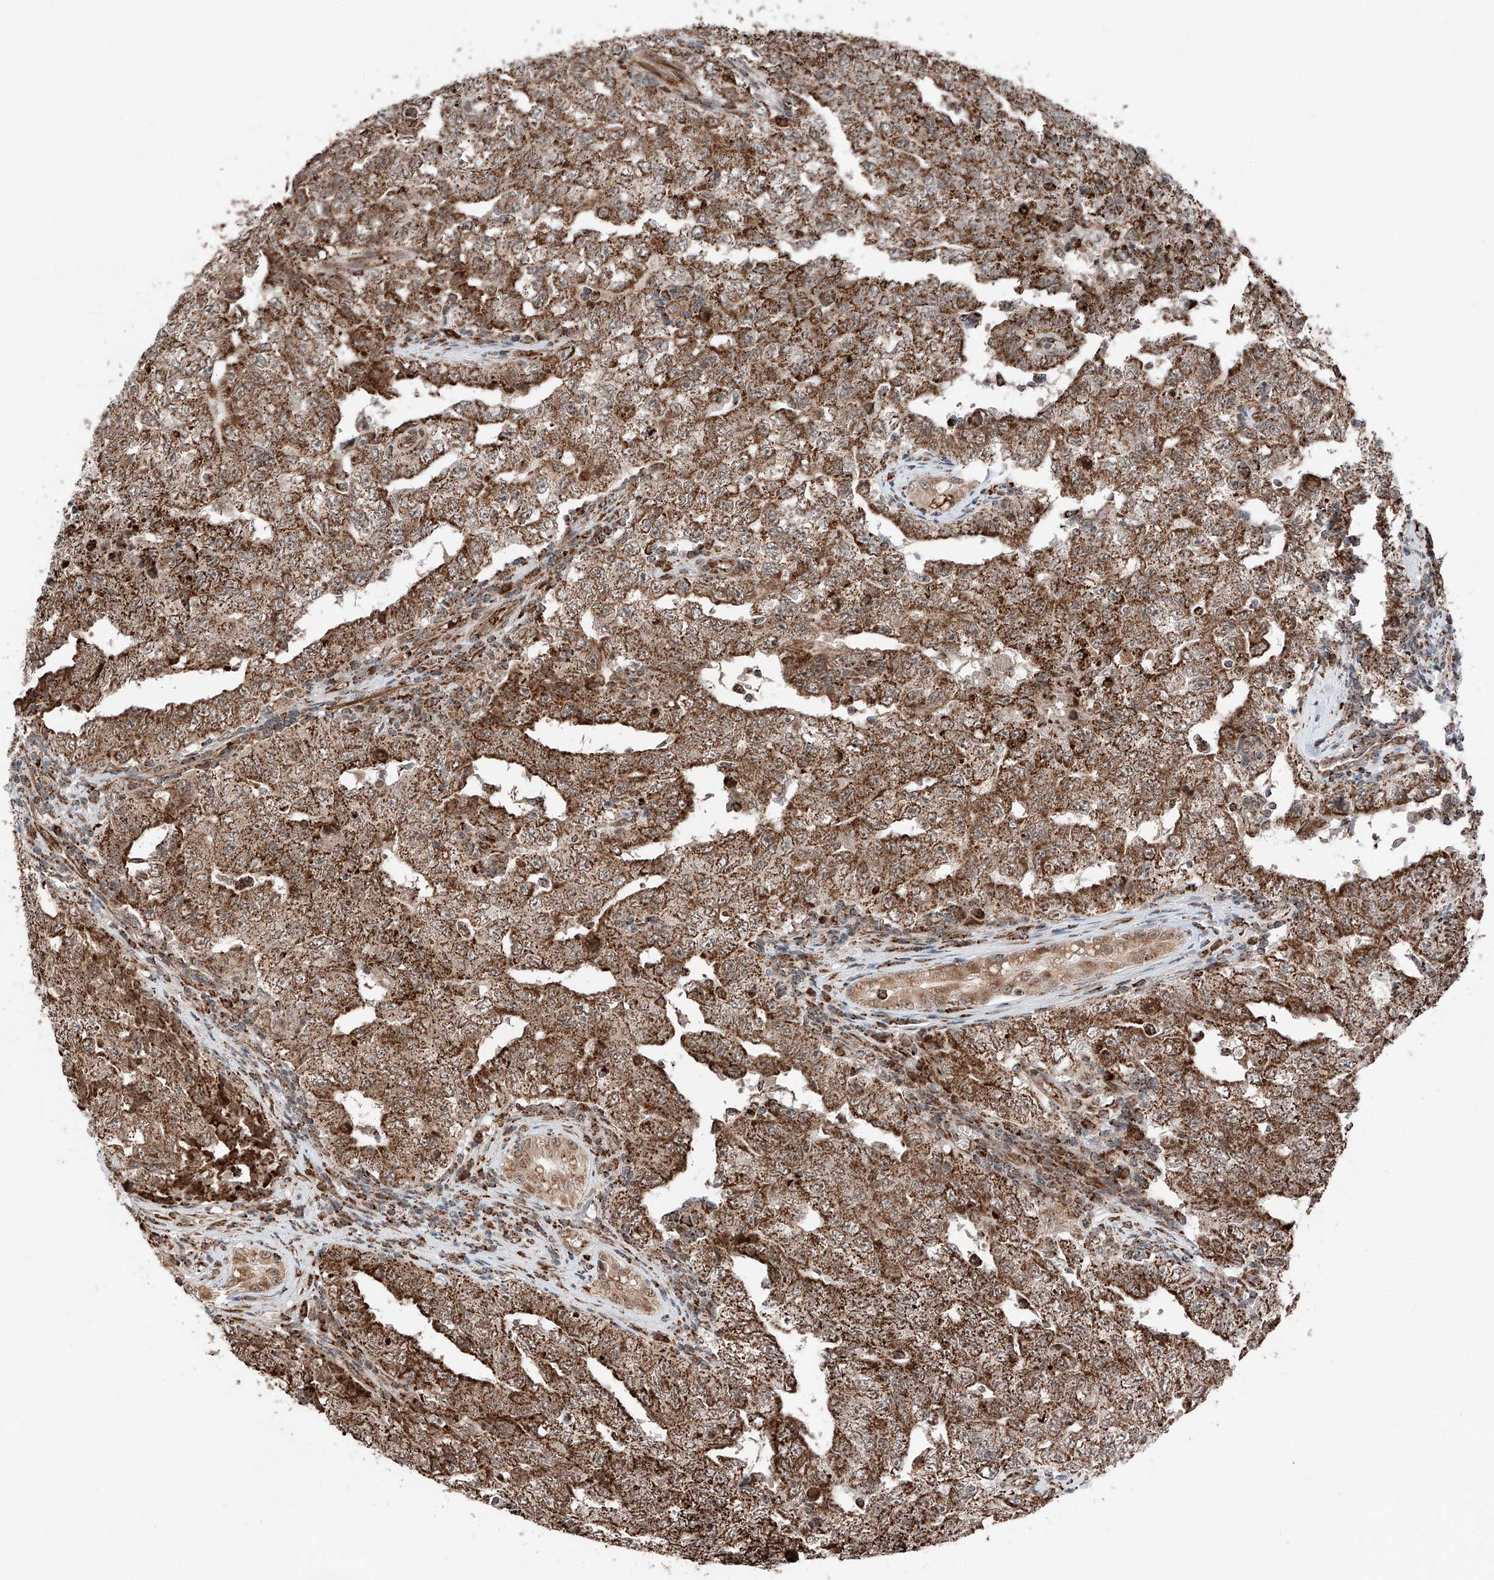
{"staining": {"intensity": "strong", "quantity": ">75%", "location": "cytoplasmic/membranous"}, "tissue": "testis cancer", "cell_type": "Tumor cells", "image_type": "cancer", "snomed": [{"axis": "morphology", "description": "Carcinoma, Embryonal, NOS"}, {"axis": "topography", "description": "Testis"}], "caption": "Immunohistochemistry (IHC) image of neoplastic tissue: human testis embryonal carcinoma stained using immunohistochemistry demonstrates high levels of strong protein expression localized specifically in the cytoplasmic/membranous of tumor cells, appearing as a cytoplasmic/membranous brown color.", "gene": "ZSCAN29", "patient": {"sex": "male", "age": 26}}